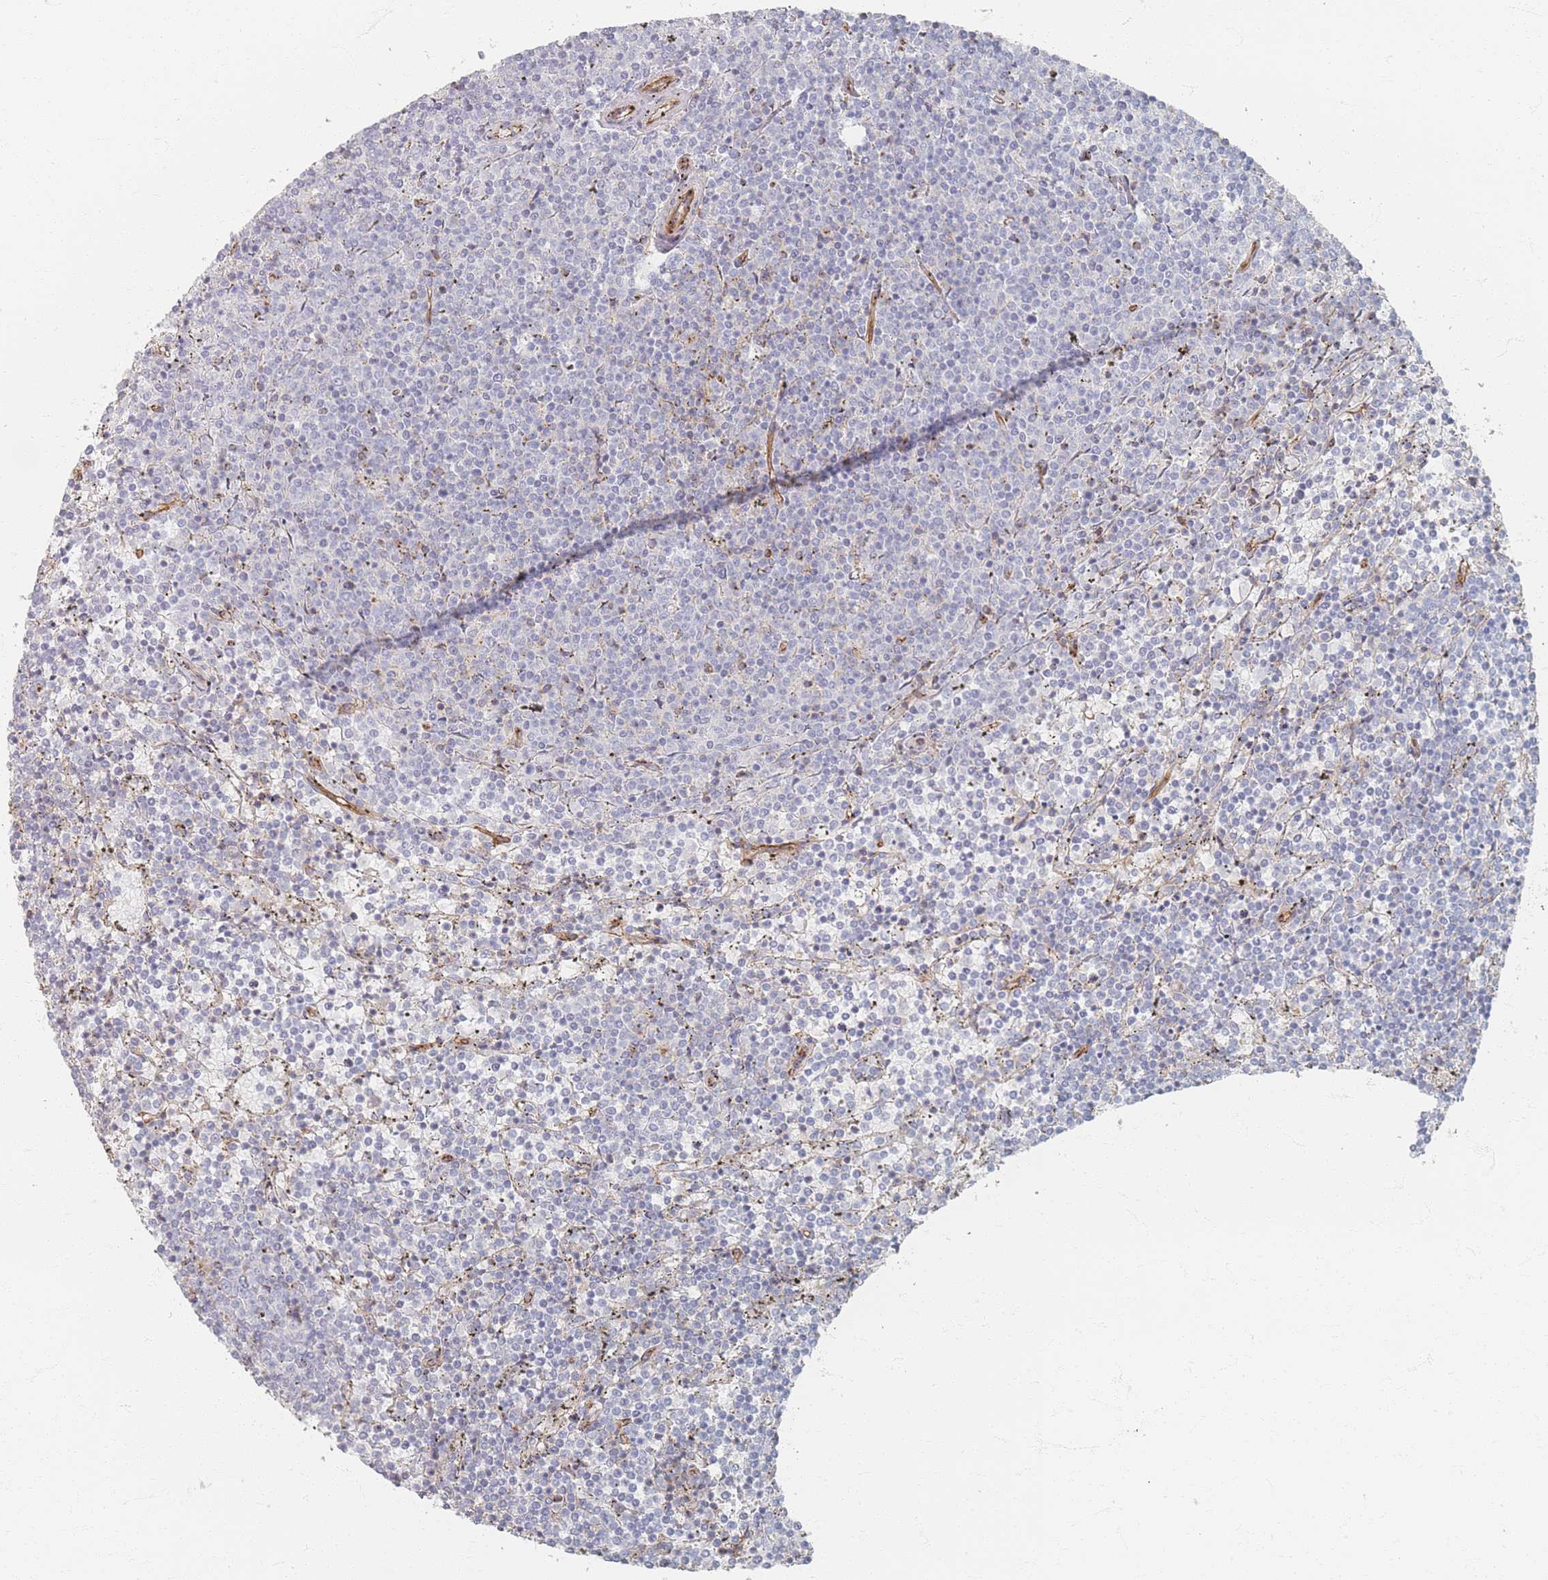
{"staining": {"intensity": "negative", "quantity": "none", "location": "none"}, "tissue": "lymphoma", "cell_type": "Tumor cells", "image_type": "cancer", "snomed": [{"axis": "morphology", "description": "Malignant lymphoma, non-Hodgkin's type, Low grade"}, {"axis": "topography", "description": "Spleen"}], "caption": "Immunohistochemical staining of human malignant lymphoma, non-Hodgkin's type (low-grade) demonstrates no significant staining in tumor cells.", "gene": "GNB1", "patient": {"sex": "female", "age": 50}}